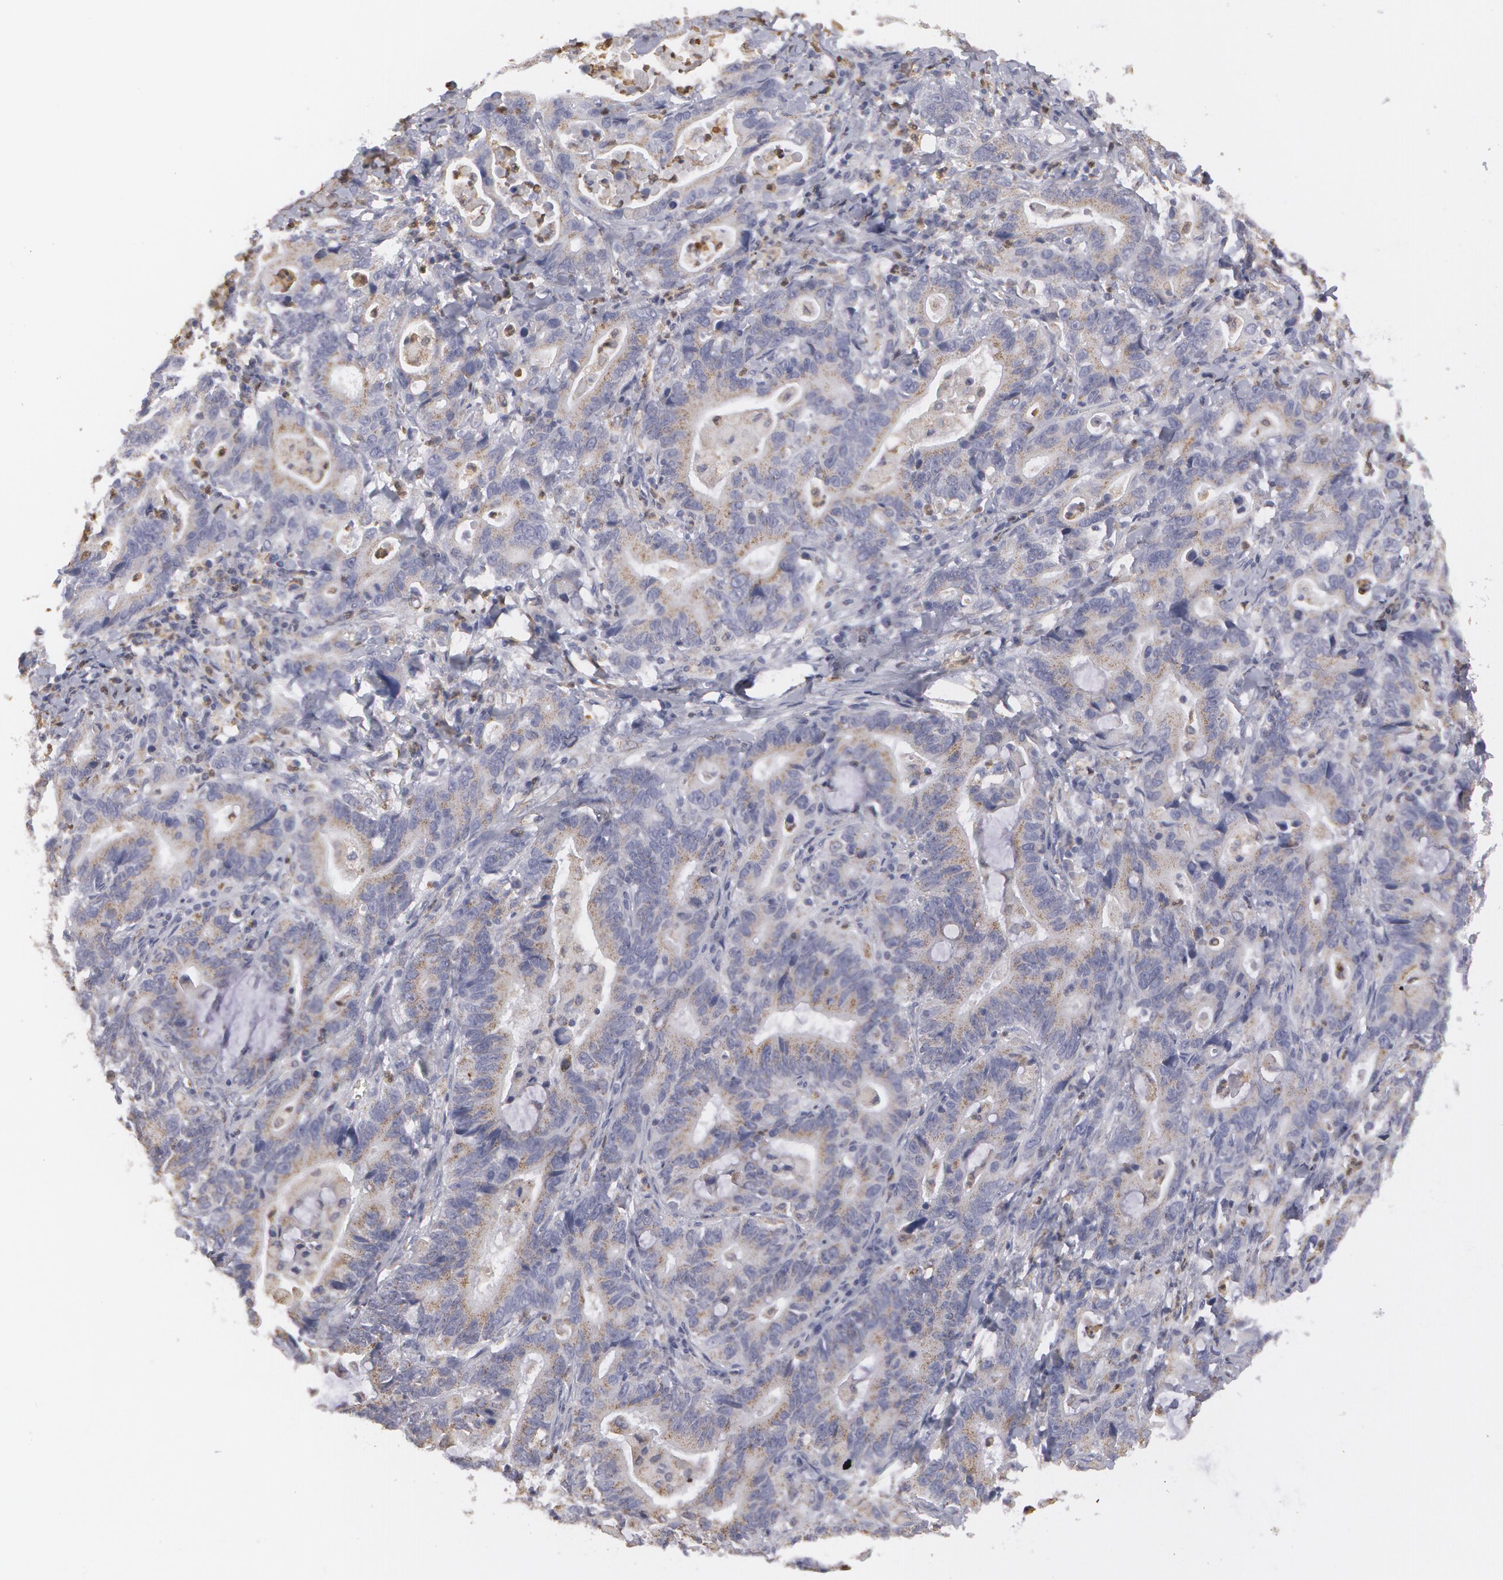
{"staining": {"intensity": "weak", "quantity": ">75%", "location": "cytoplasmic/membranous"}, "tissue": "stomach cancer", "cell_type": "Tumor cells", "image_type": "cancer", "snomed": [{"axis": "morphology", "description": "Adenocarcinoma, NOS"}, {"axis": "topography", "description": "Stomach, upper"}], "caption": "Tumor cells reveal weak cytoplasmic/membranous positivity in approximately >75% of cells in stomach cancer. The protein is shown in brown color, while the nuclei are stained blue.", "gene": "CAT", "patient": {"sex": "male", "age": 63}}